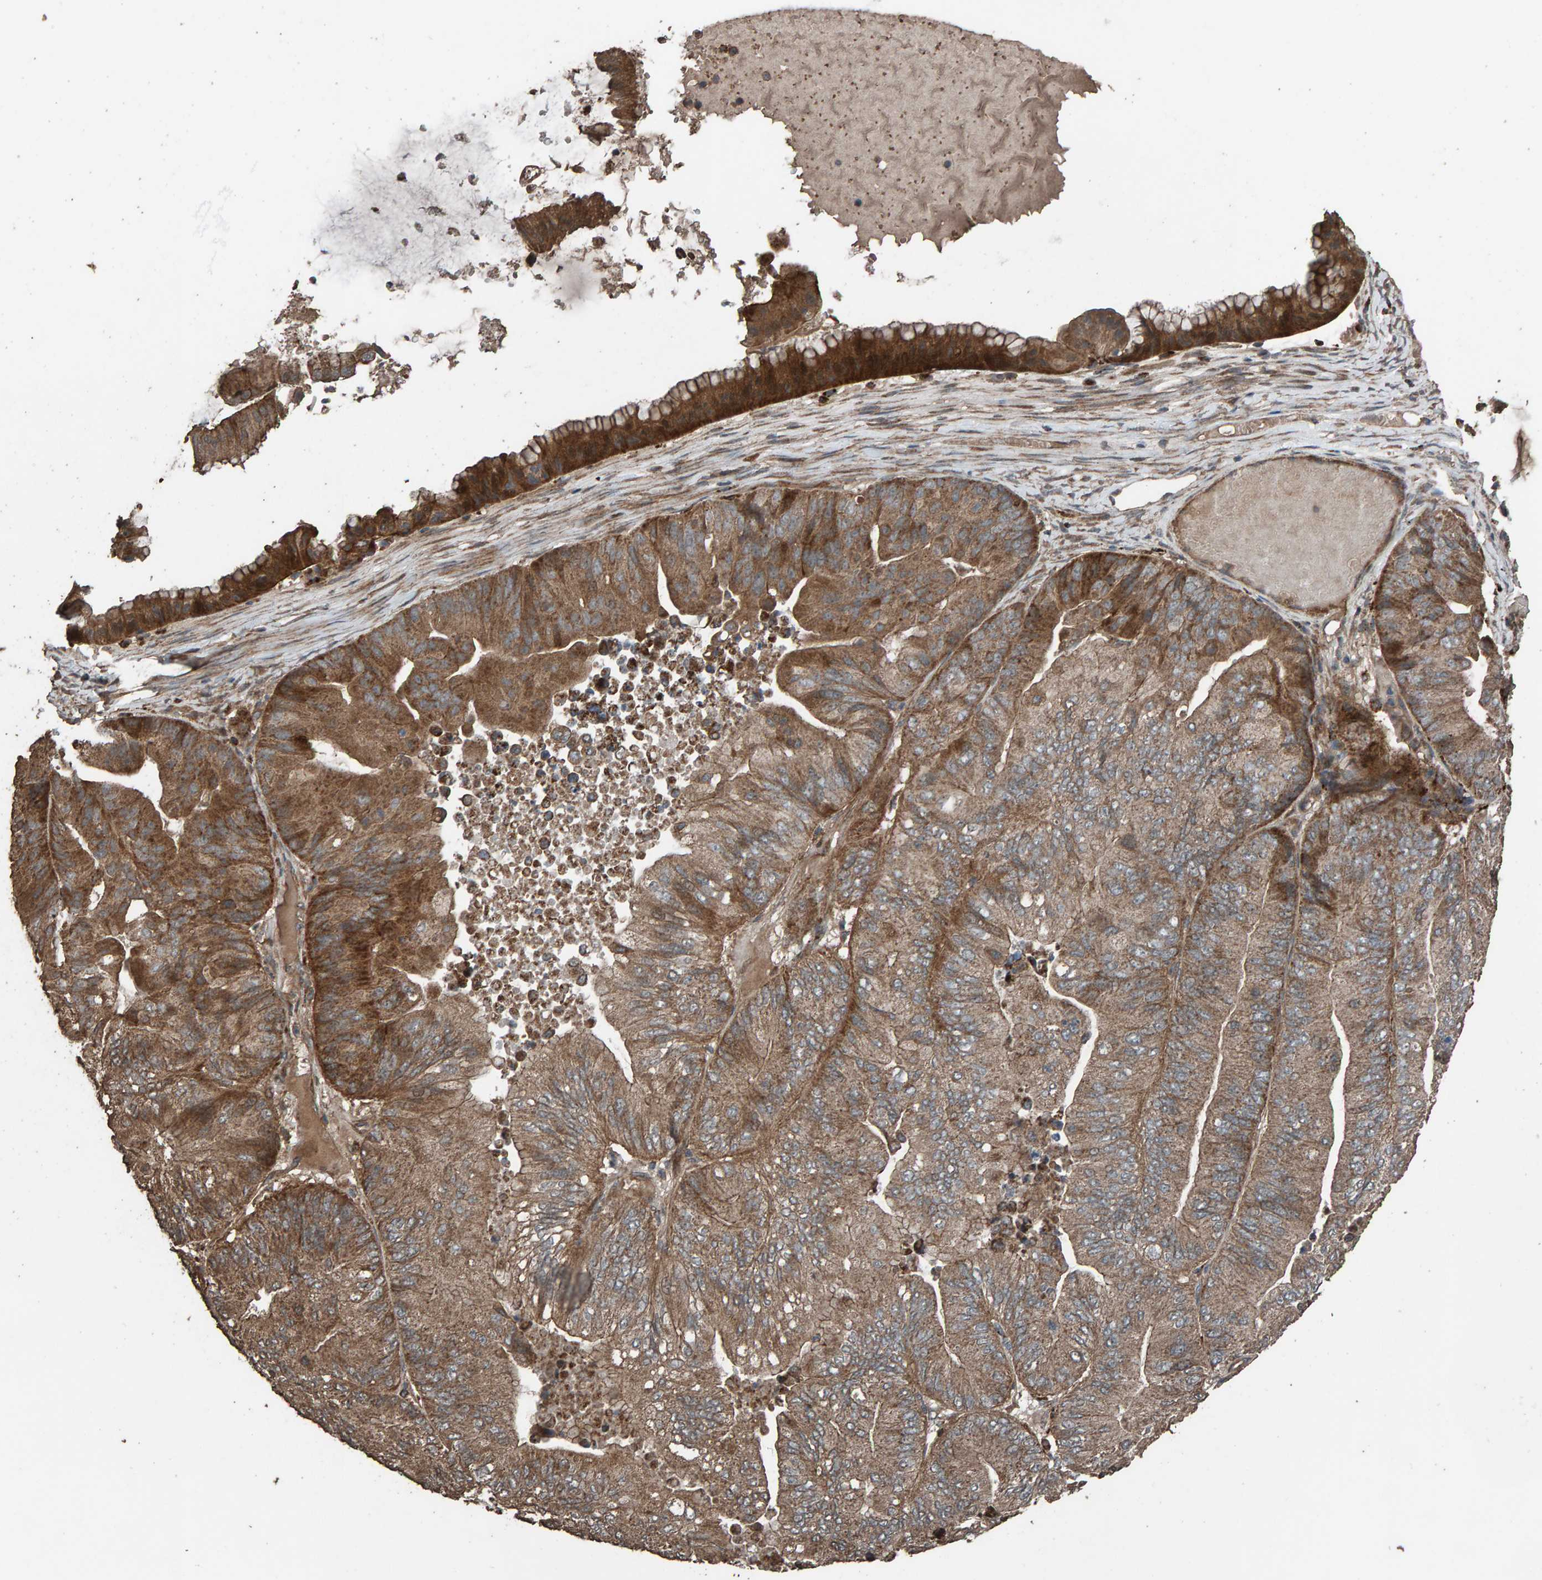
{"staining": {"intensity": "moderate", "quantity": ">75%", "location": "cytoplasmic/membranous"}, "tissue": "ovarian cancer", "cell_type": "Tumor cells", "image_type": "cancer", "snomed": [{"axis": "morphology", "description": "Cystadenocarcinoma, mucinous, NOS"}, {"axis": "topography", "description": "Ovary"}], "caption": "Protein analysis of mucinous cystadenocarcinoma (ovarian) tissue shows moderate cytoplasmic/membranous positivity in about >75% of tumor cells. The staining is performed using DAB (3,3'-diaminobenzidine) brown chromogen to label protein expression. The nuclei are counter-stained blue using hematoxylin.", "gene": "DUS1L", "patient": {"sex": "female", "age": 61}}